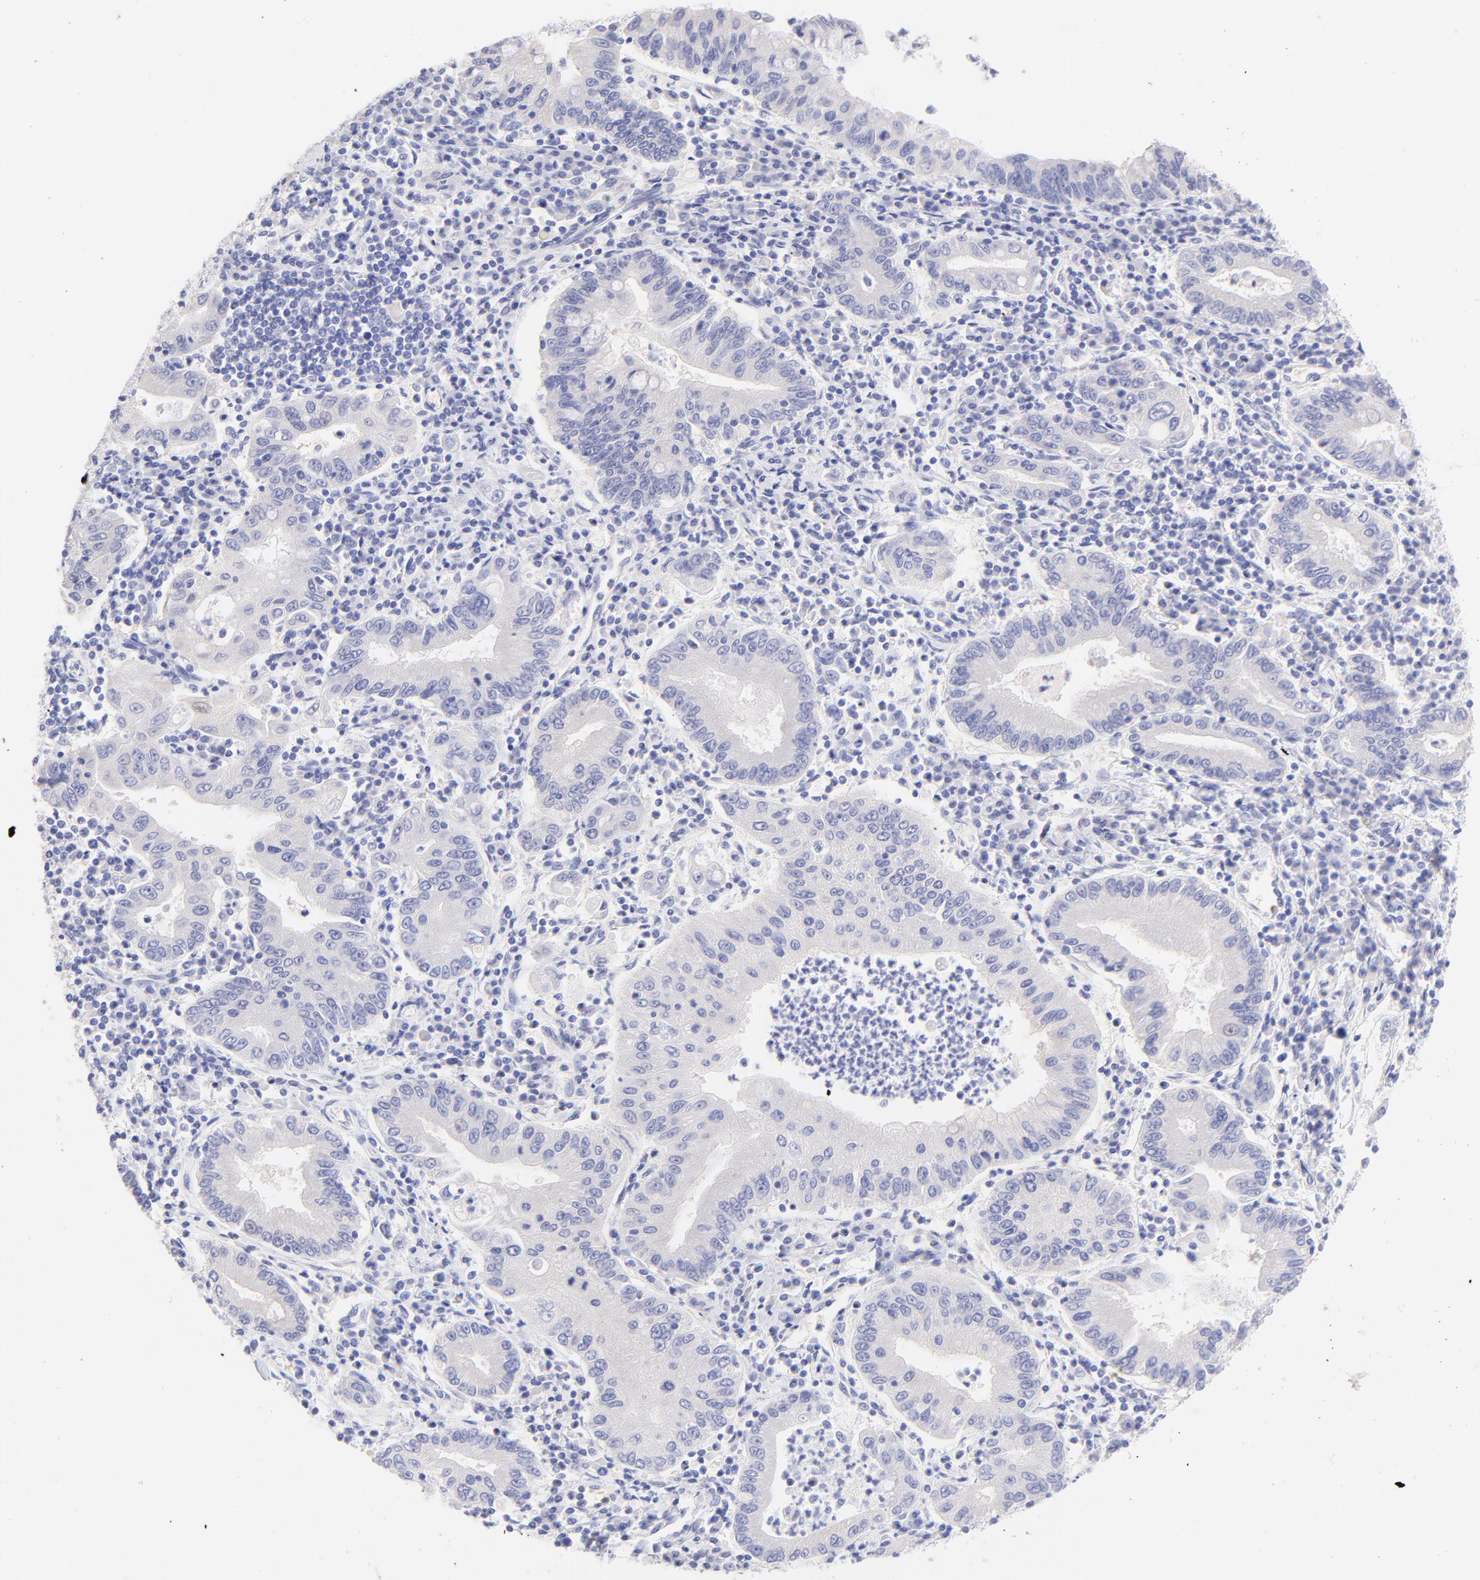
{"staining": {"intensity": "negative", "quantity": "none", "location": "none"}, "tissue": "stomach cancer", "cell_type": "Tumor cells", "image_type": "cancer", "snomed": [{"axis": "morphology", "description": "Normal tissue, NOS"}, {"axis": "morphology", "description": "Adenocarcinoma, NOS"}, {"axis": "topography", "description": "Esophagus"}, {"axis": "topography", "description": "Stomach, upper"}, {"axis": "topography", "description": "Peripheral nerve tissue"}], "caption": "Immunohistochemistry (IHC) of stomach adenocarcinoma shows no staining in tumor cells.", "gene": "FRMPD3", "patient": {"sex": "male", "age": 62}}